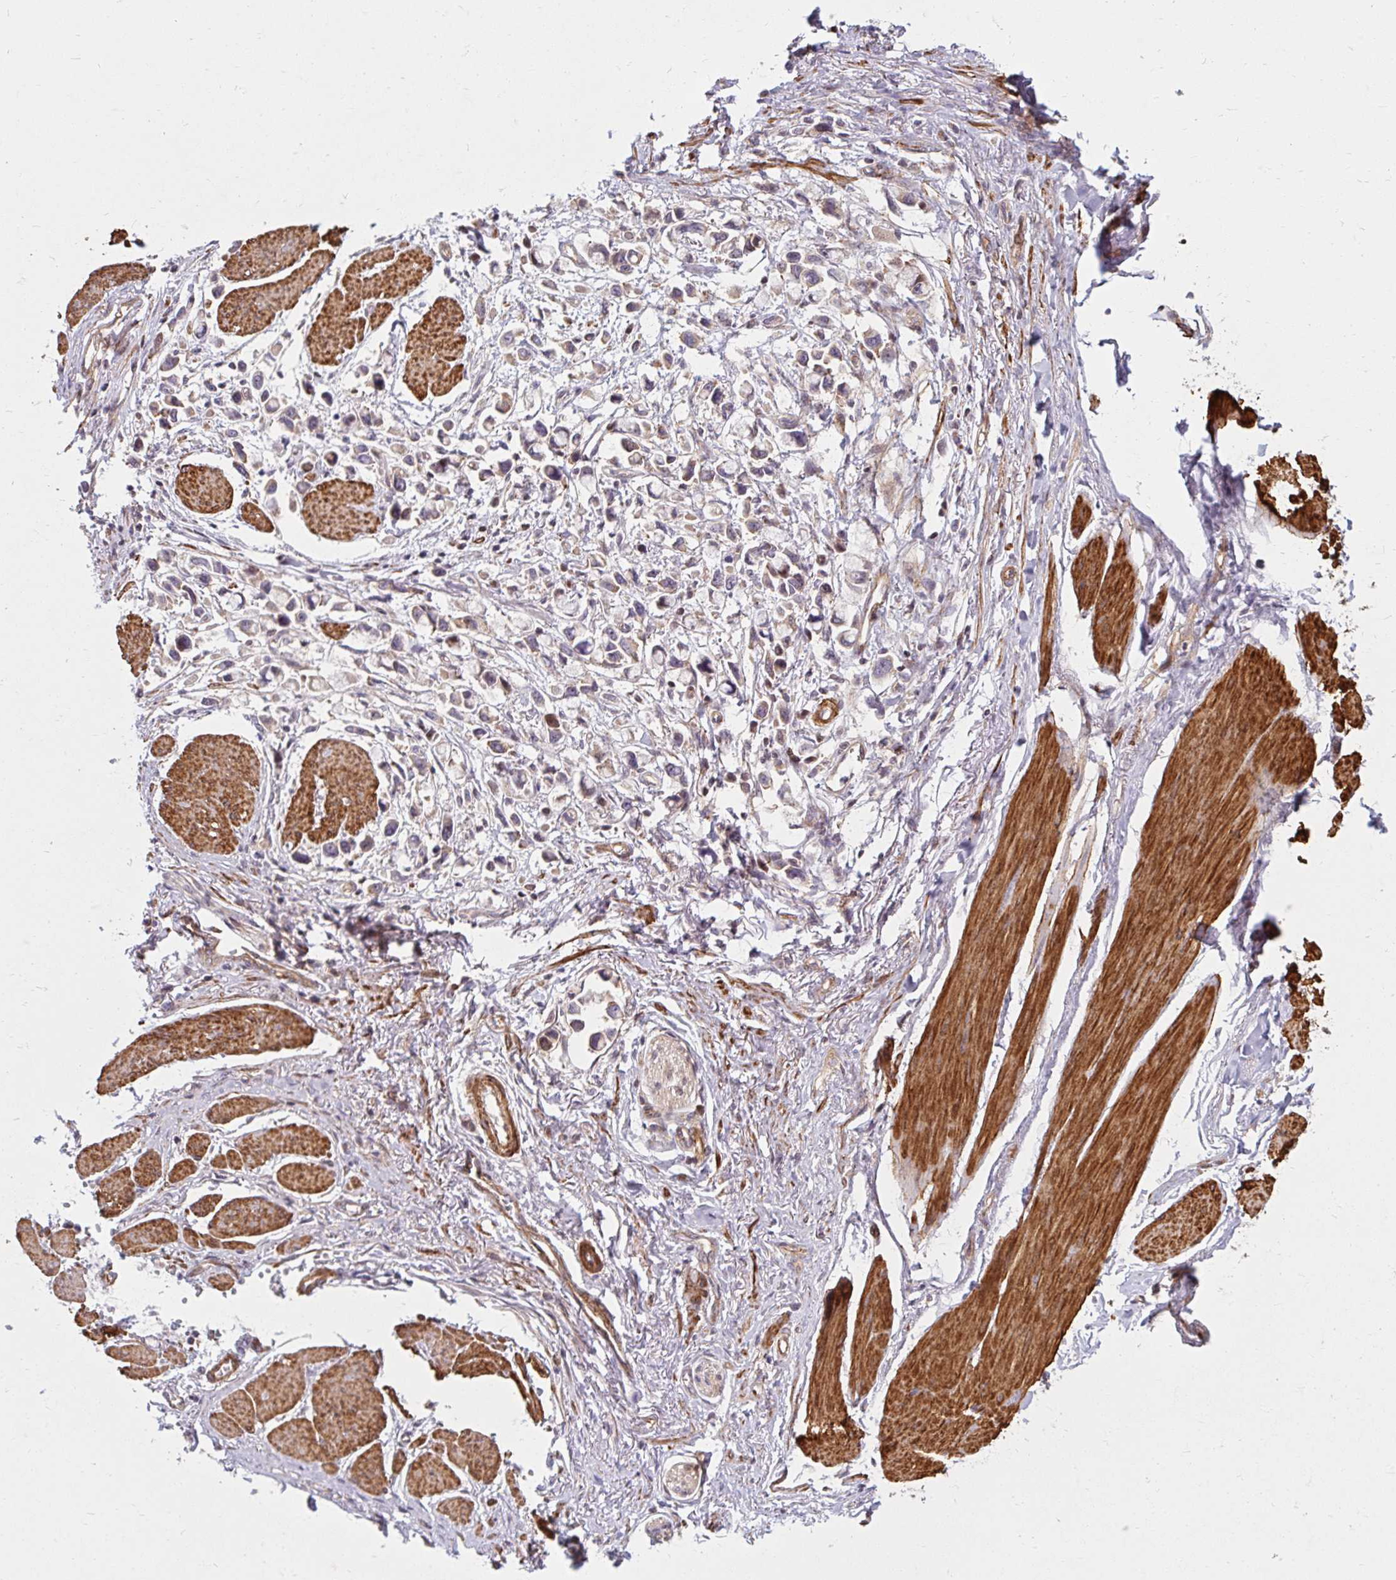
{"staining": {"intensity": "weak", "quantity": ">75%", "location": "cytoplasmic/membranous"}, "tissue": "stomach cancer", "cell_type": "Tumor cells", "image_type": "cancer", "snomed": [{"axis": "morphology", "description": "Adenocarcinoma, NOS"}, {"axis": "topography", "description": "Stomach"}], "caption": "Immunohistochemistry (DAB) staining of stomach cancer exhibits weak cytoplasmic/membranous protein expression in about >75% of tumor cells.", "gene": "BTF3", "patient": {"sex": "female", "age": 81}}